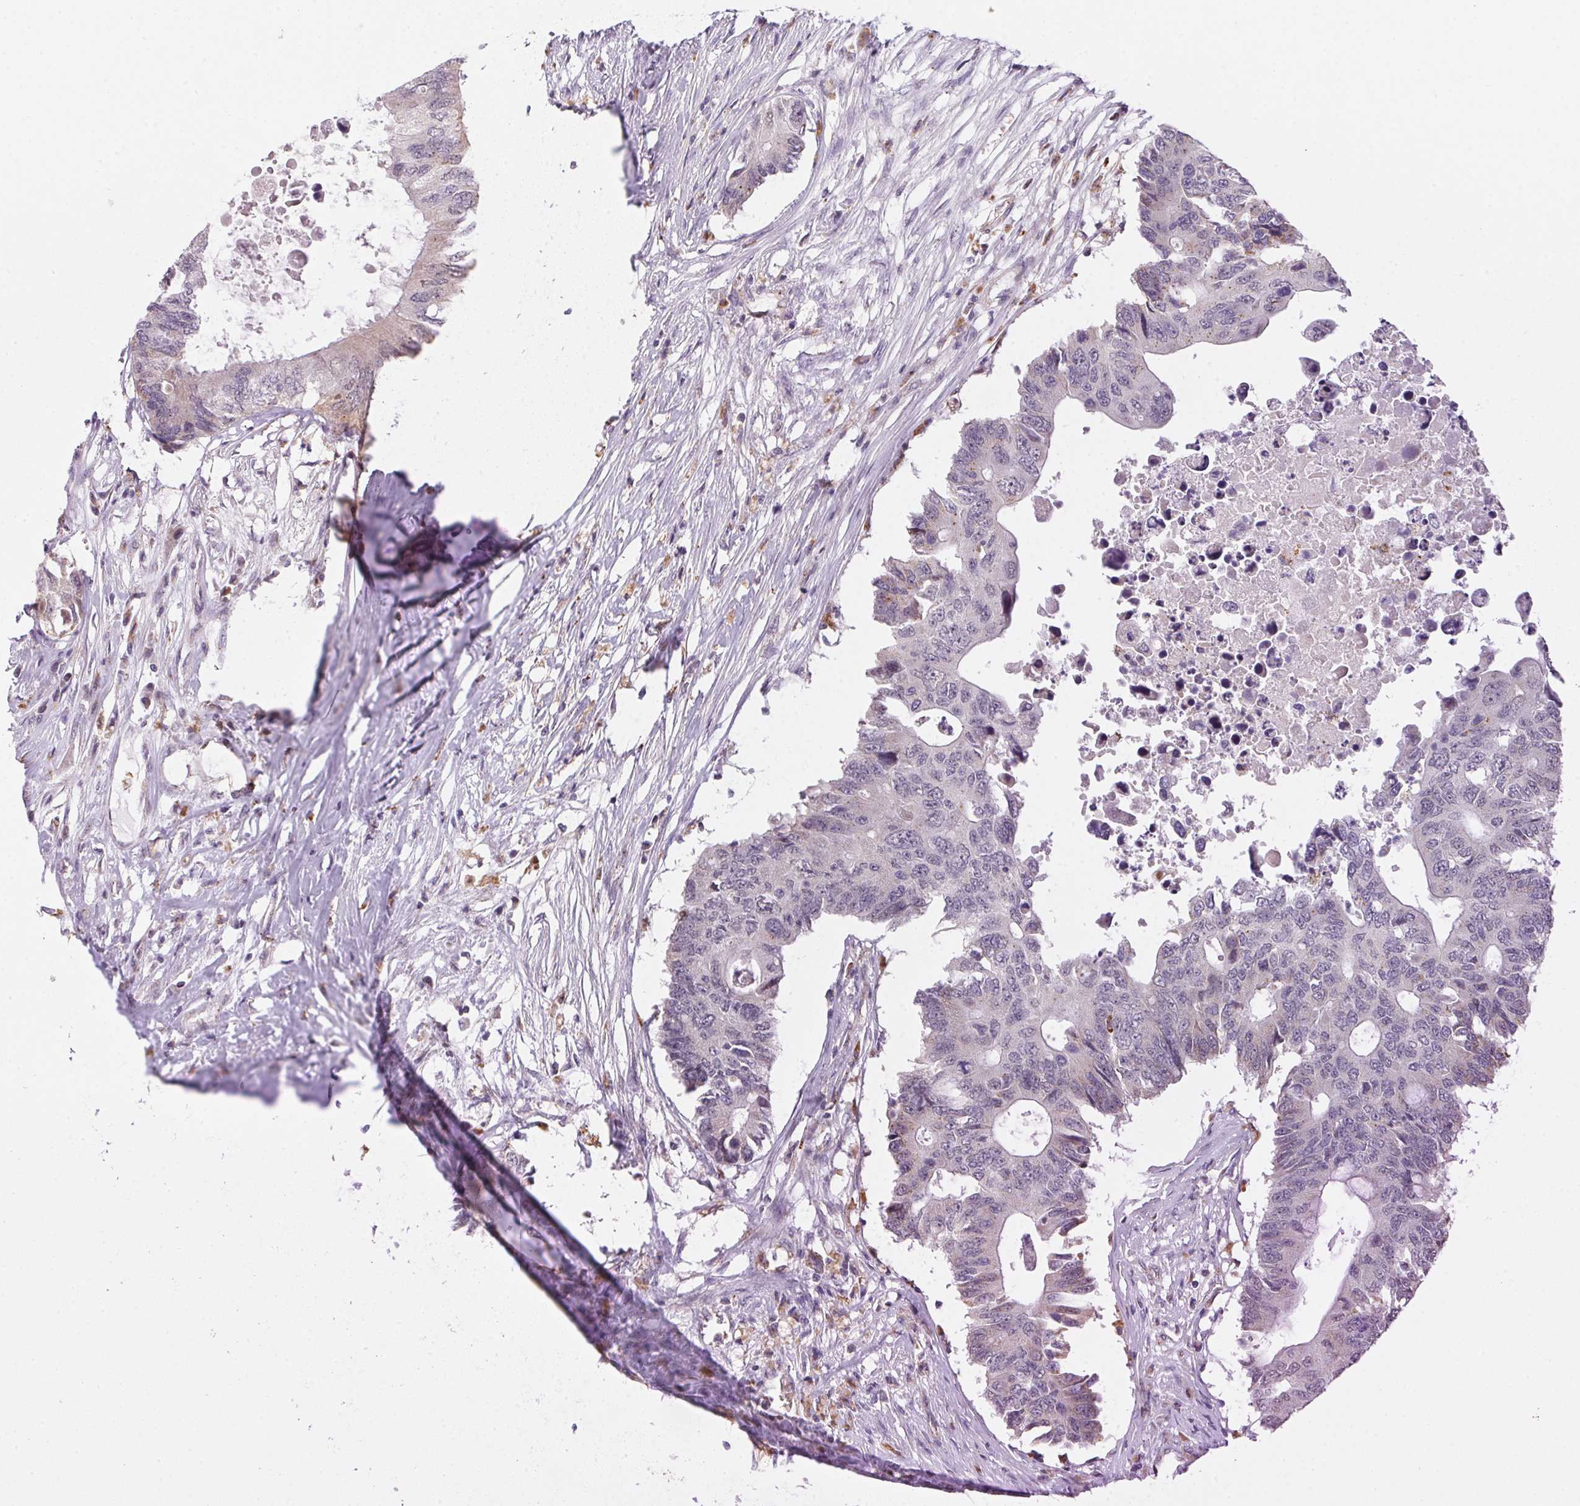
{"staining": {"intensity": "weak", "quantity": "<25%", "location": "cytoplasmic/membranous"}, "tissue": "colorectal cancer", "cell_type": "Tumor cells", "image_type": "cancer", "snomed": [{"axis": "morphology", "description": "Adenocarcinoma, NOS"}, {"axis": "topography", "description": "Colon"}], "caption": "Immunohistochemical staining of human colorectal cancer reveals no significant expression in tumor cells. Nuclei are stained in blue.", "gene": "METTL13", "patient": {"sex": "male", "age": 71}}